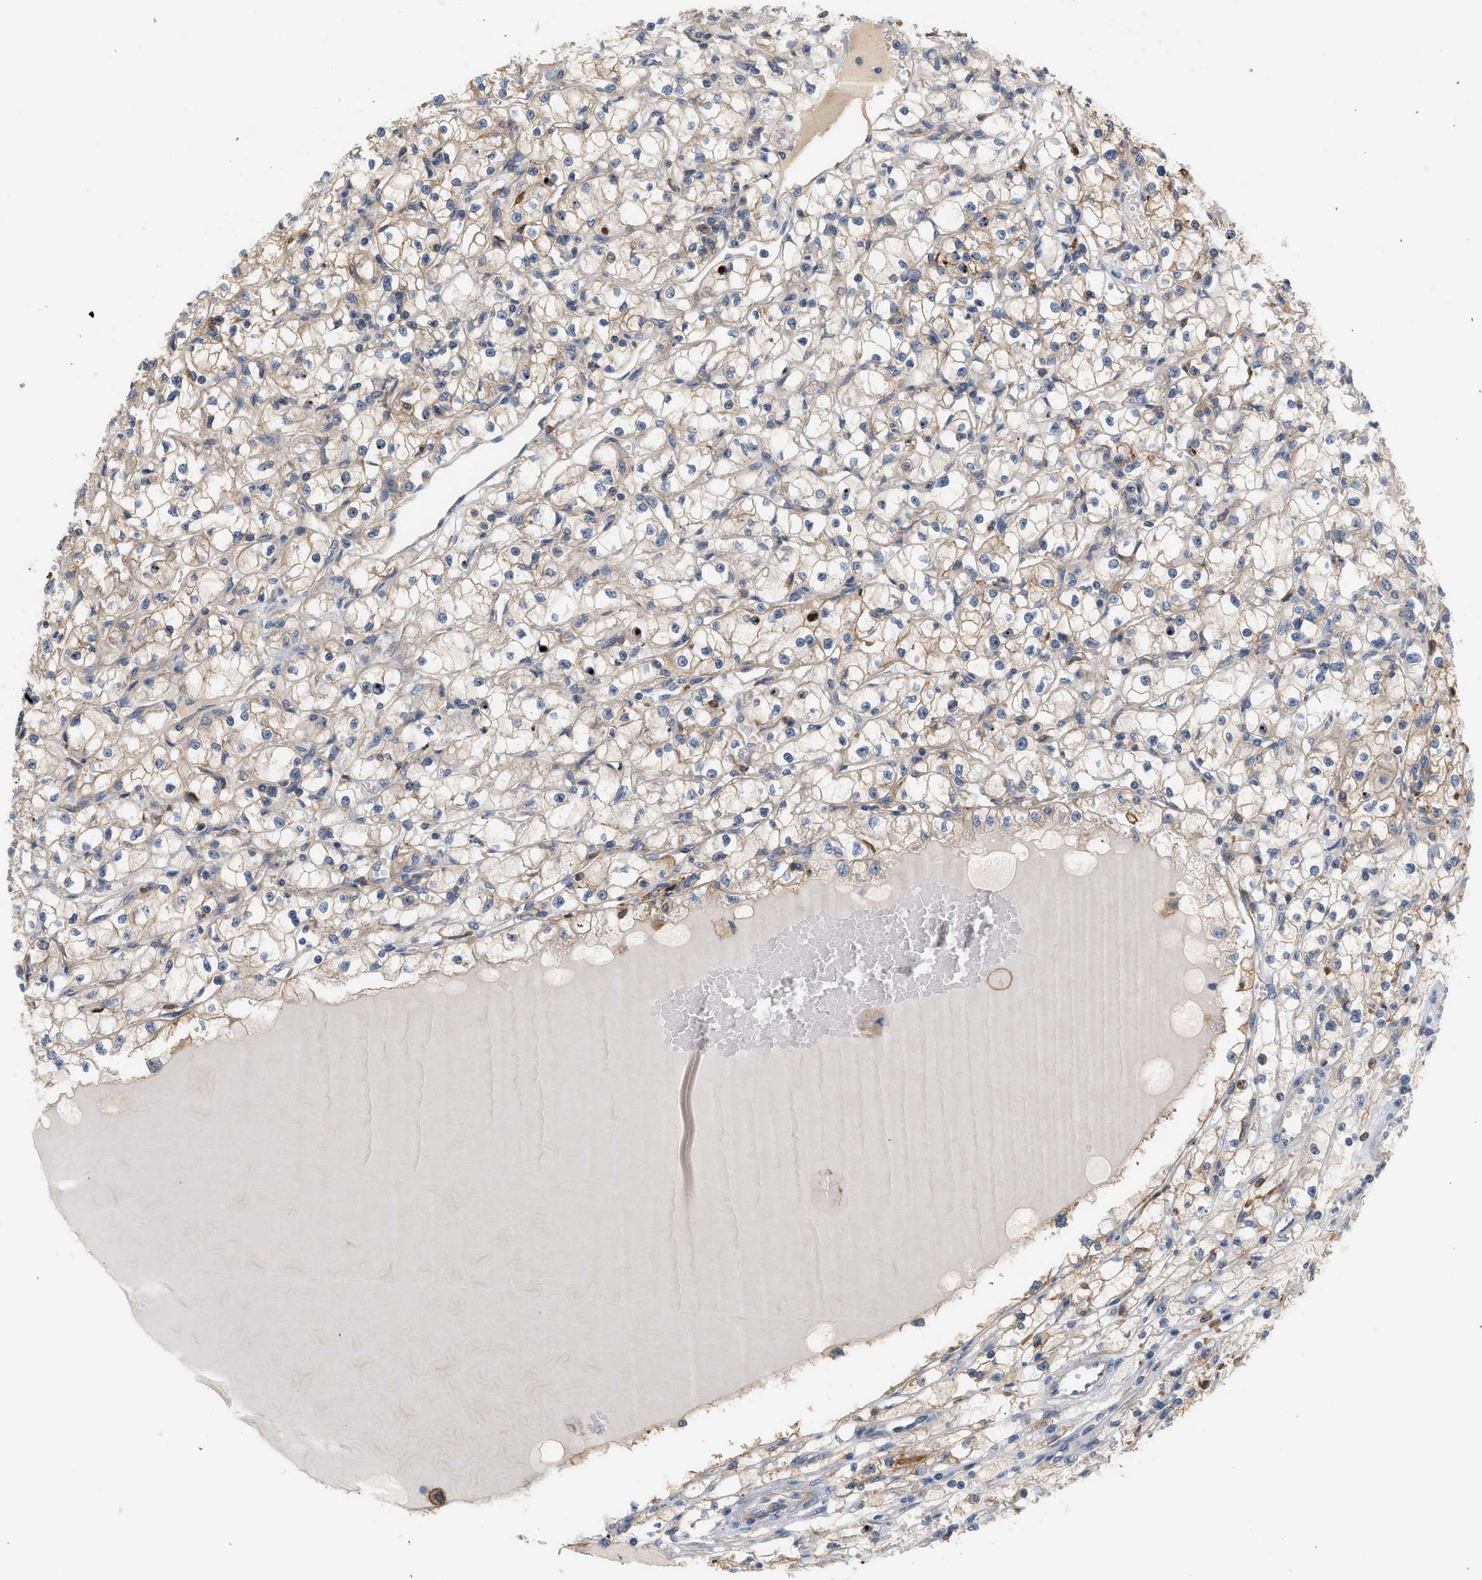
{"staining": {"intensity": "weak", "quantity": "<25%", "location": "cytoplasmic/membranous"}, "tissue": "renal cancer", "cell_type": "Tumor cells", "image_type": "cancer", "snomed": [{"axis": "morphology", "description": "Adenocarcinoma, NOS"}, {"axis": "topography", "description": "Kidney"}], "caption": "Protein analysis of renal cancer (adenocarcinoma) exhibits no significant staining in tumor cells.", "gene": "CTXN1", "patient": {"sex": "male", "age": 56}}